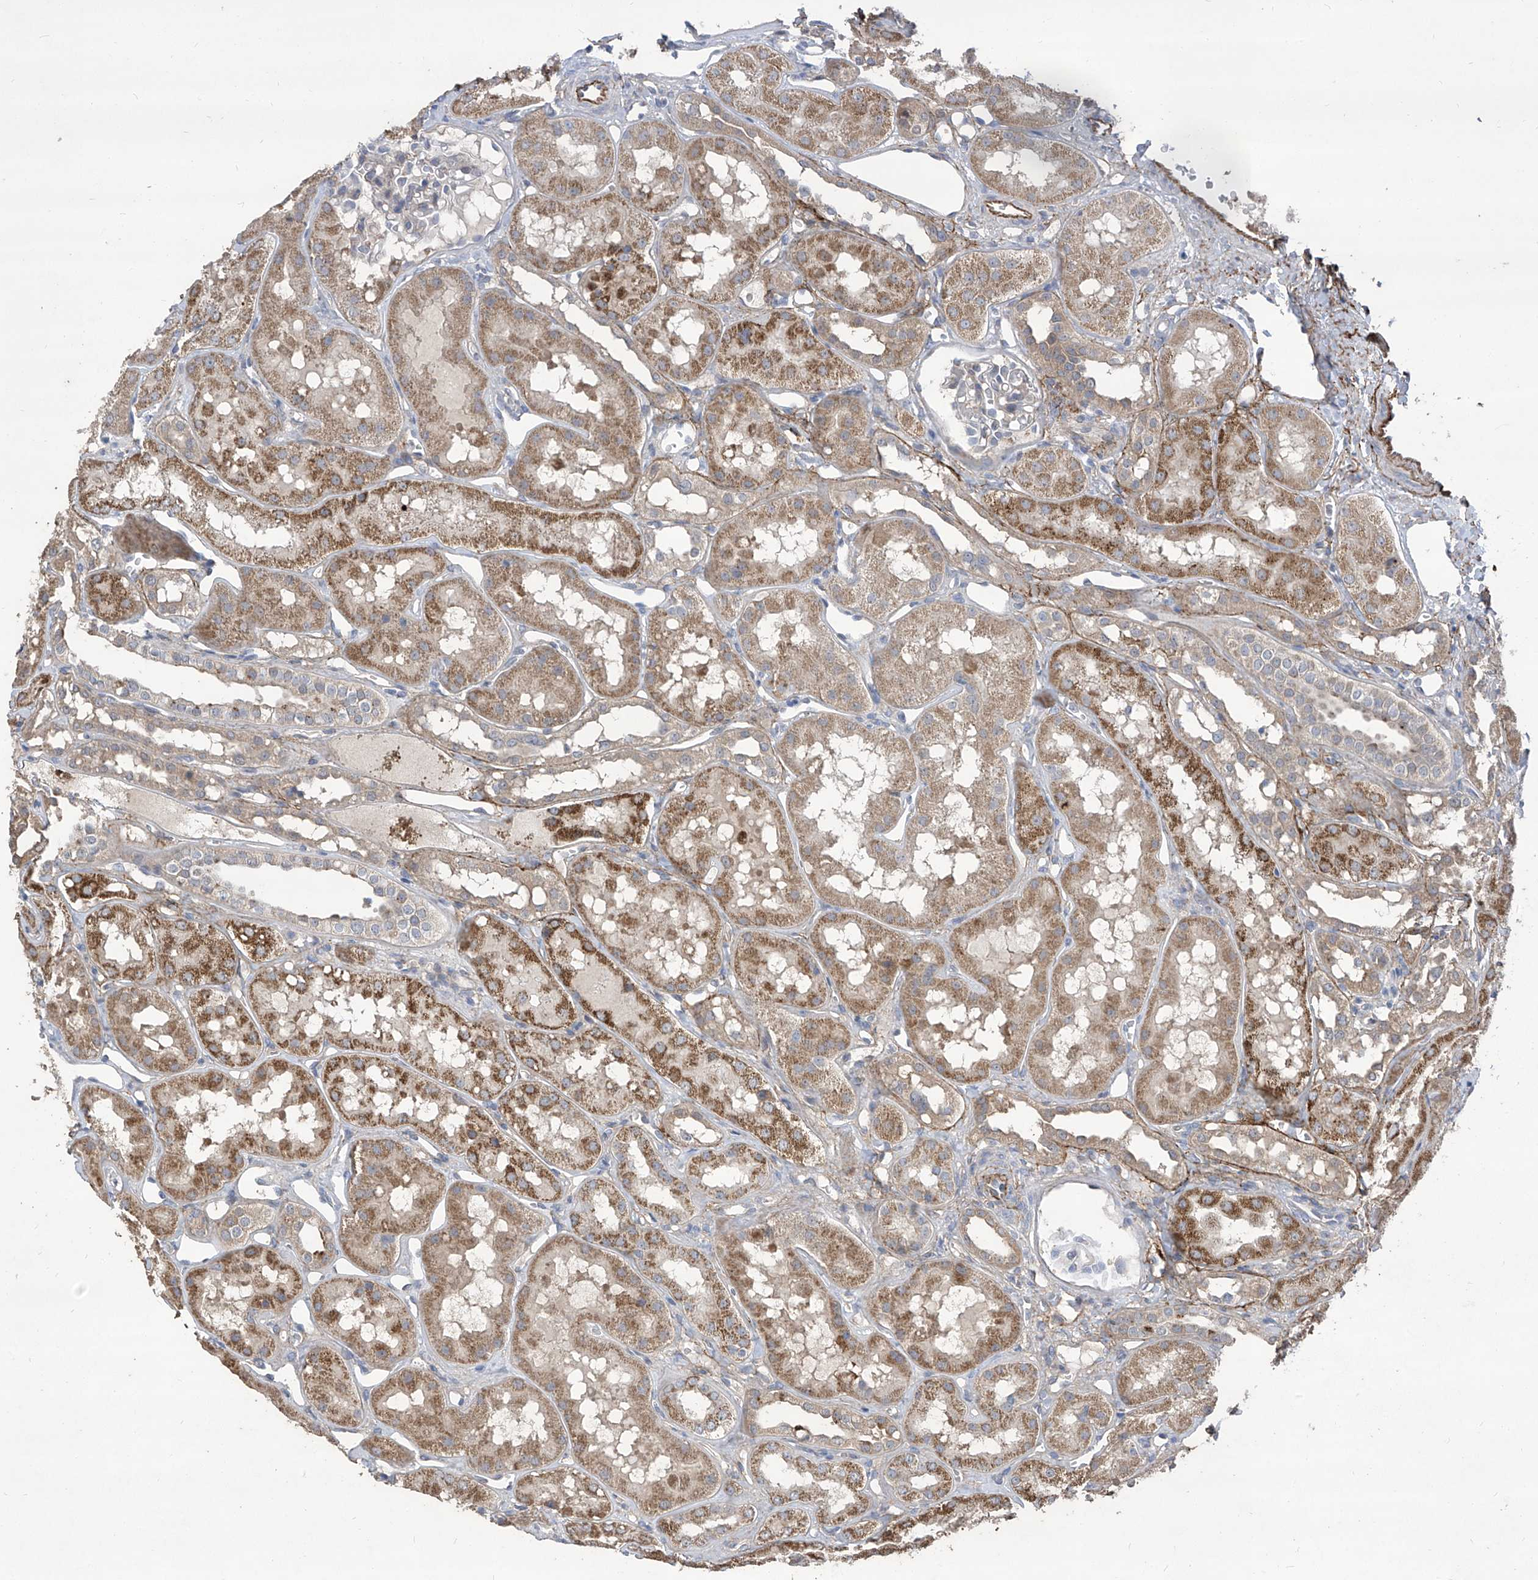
{"staining": {"intensity": "negative", "quantity": "none", "location": "none"}, "tissue": "kidney", "cell_type": "Cells in glomeruli", "image_type": "normal", "snomed": [{"axis": "morphology", "description": "Normal tissue, NOS"}, {"axis": "topography", "description": "Kidney"}], "caption": "Immunohistochemistry image of normal kidney stained for a protein (brown), which reveals no expression in cells in glomeruli. The staining is performed using DAB brown chromogen with nuclei counter-stained in using hematoxylin.", "gene": "TXNIP", "patient": {"sex": "male", "age": 16}}